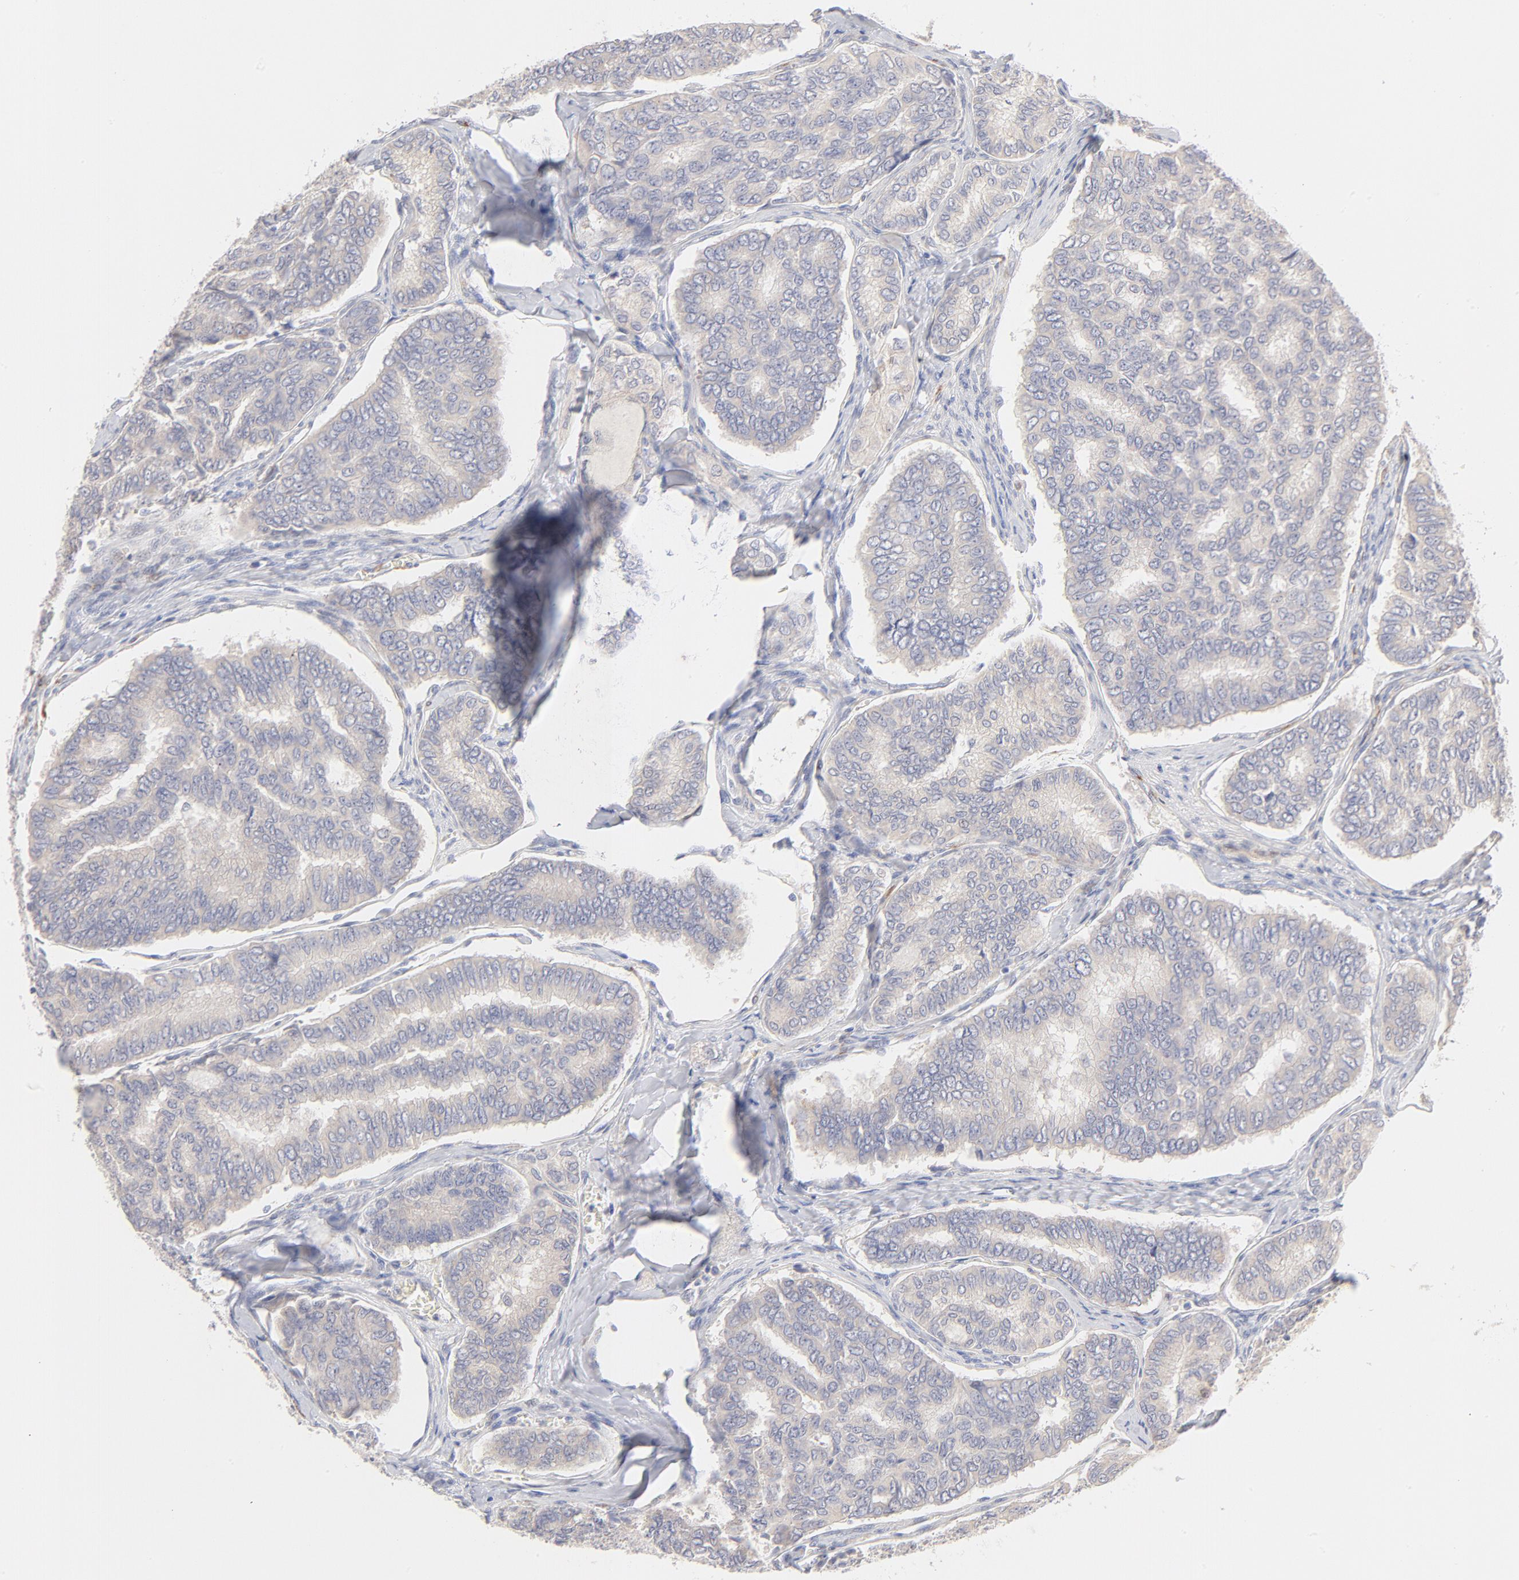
{"staining": {"intensity": "negative", "quantity": "none", "location": "none"}, "tissue": "thyroid cancer", "cell_type": "Tumor cells", "image_type": "cancer", "snomed": [{"axis": "morphology", "description": "Papillary adenocarcinoma, NOS"}, {"axis": "topography", "description": "Thyroid gland"}], "caption": "Immunohistochemistry (IHC) of human thyroid papillary adenocarcinoma demonstrates no positivity in tumor cells. Nuclei are stained in blue.", "gene": "NKX2-2", "patient": {"sex": "female", "age": 35}}